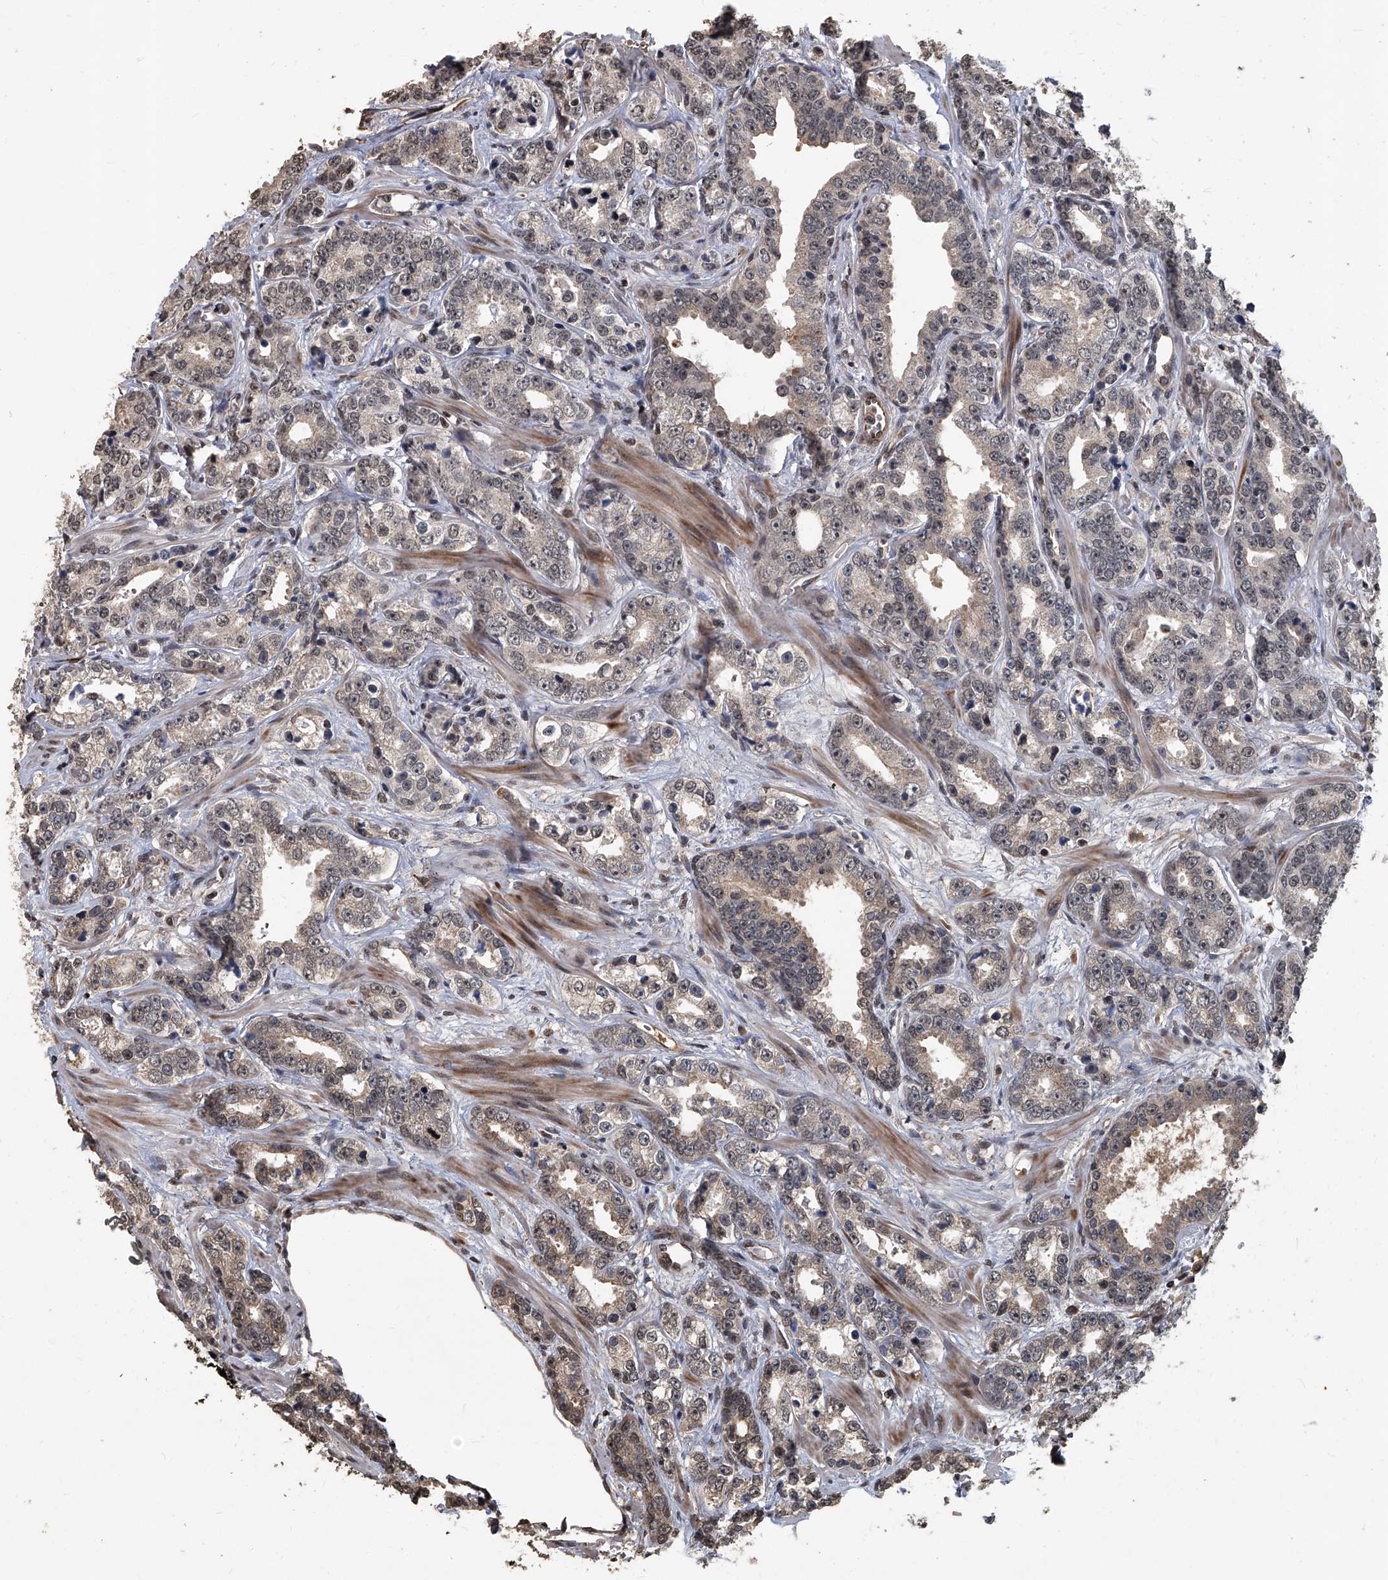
{"staining": {"intensity": "weak", "quantity": "25%-75%", "location": "cytoplasmic/membranous,nuclear"}, "tissue": "prostate cancer", "cell_type": "Tumor cells", "image_type": "cancer", "snomed": [{"axis": "morphology", "description": "Adenocarcinoma, High grade"}, {"axis": "topography", "description": "Prostate"}], "caption": "Immunohistochemical staining of prostate cancer shows low levels of weak cytoplasmic/membranous and nuclear positivity in about 25%-75% of tumor cells.", "gene": "GPR132", "patient": {"sex": "male", "age": 62}}